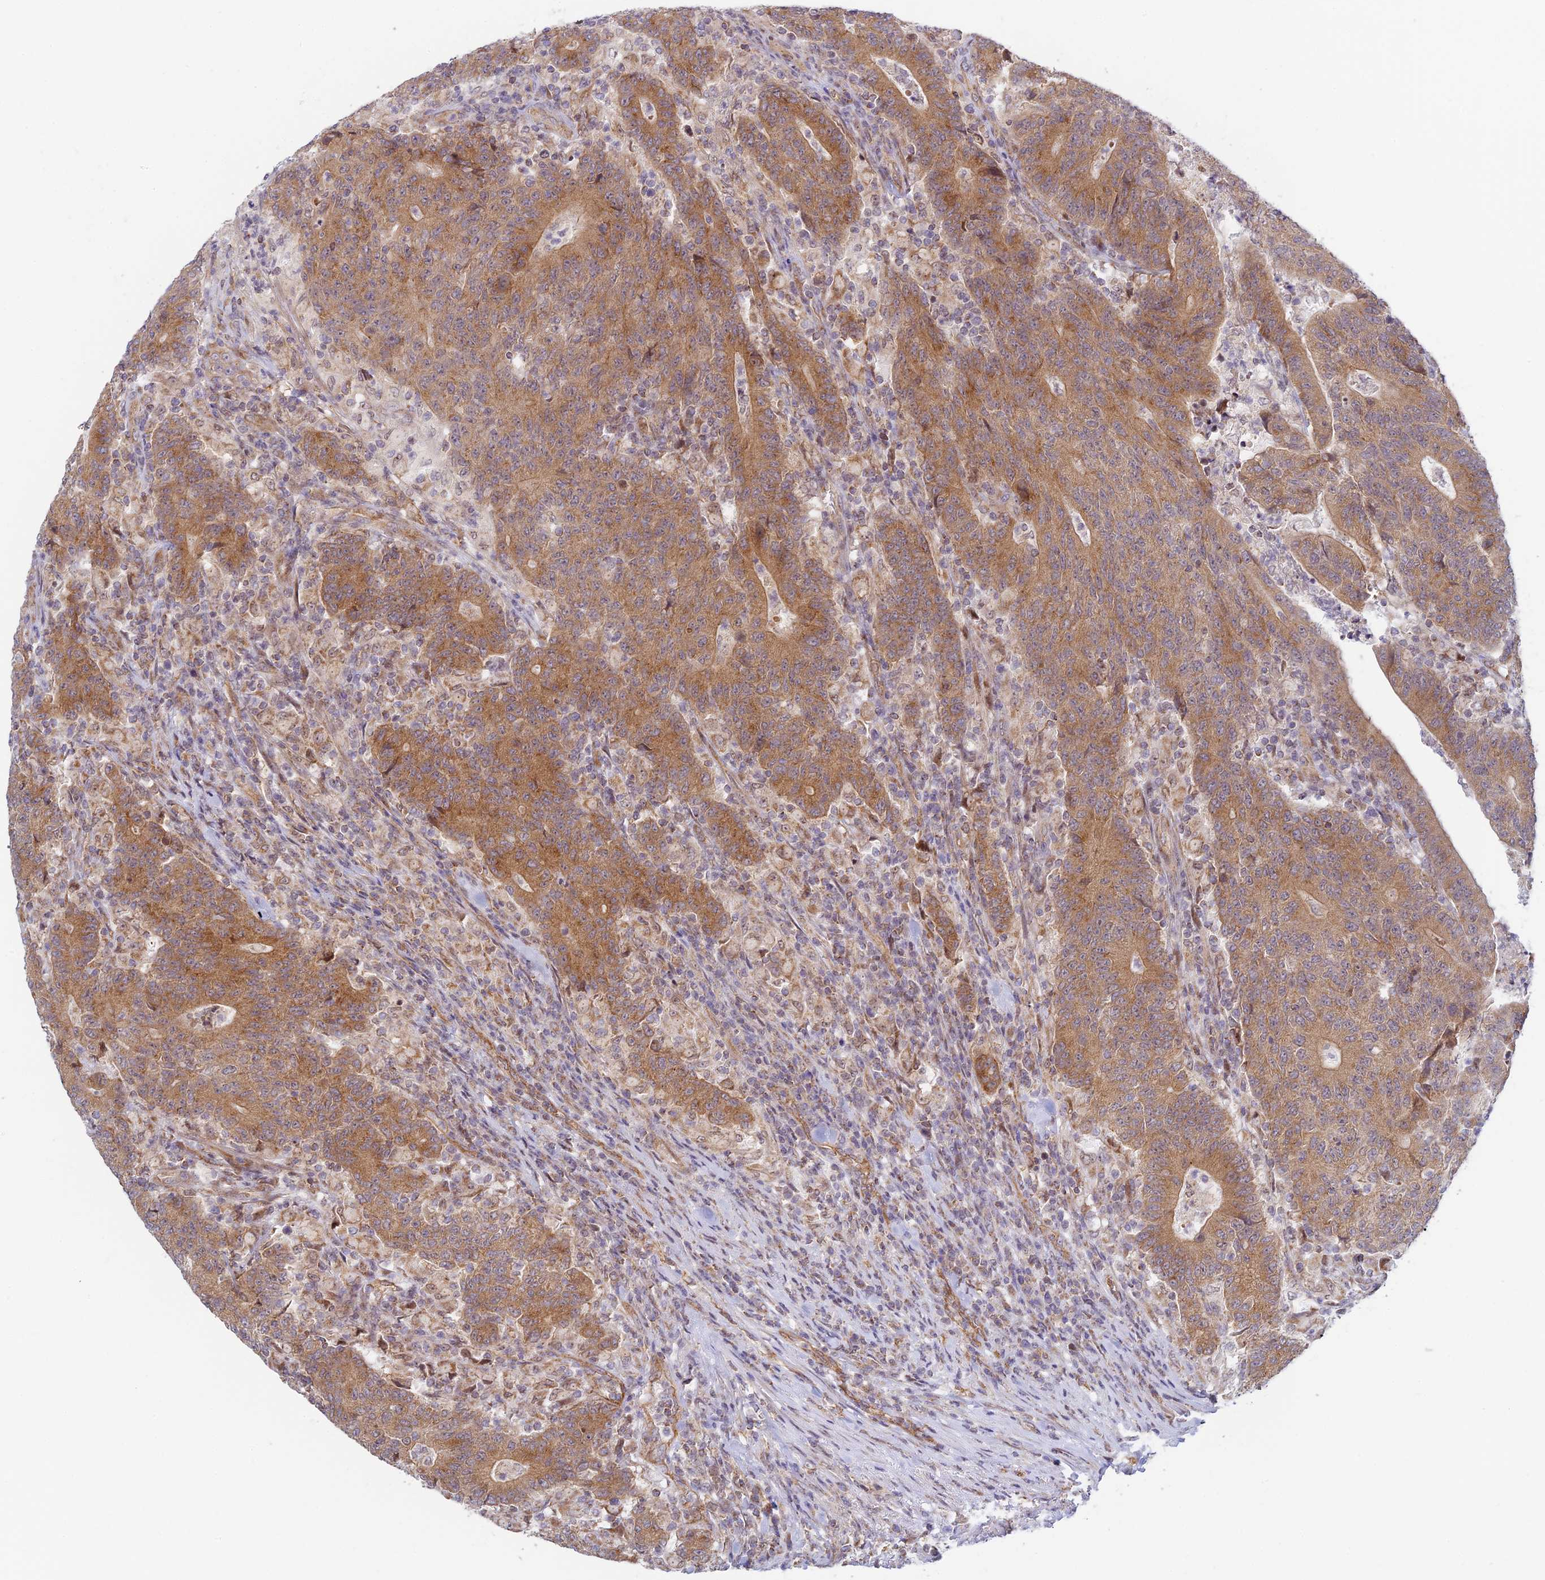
{"staining": {"intensity": "strong", "quantity": ">75%", "location": "cytoplasmic/membranous"}, "tissue": "colorectal cancer", "cell_type": "Tumor cells", "image_type": "cancer", "snomed": [{"axis": "morphology", "description": "Adenocarcinoma, NOS"}, {"axis": "topography", "description": "Colon"}], "caption": "A brown stain highlights strong cytoplasmic/membranous positivity of a protein in colorectal cancer tumor cells. The staining was performed using DAB (3,3'-diaminobenzidine) to visualize the protein expression in brown, while the nuclei were stained in blue with hematoxylin (Magnification: 20x).", "gene": "HOOK2", "patient": {"sex": "female", "age": 75}}